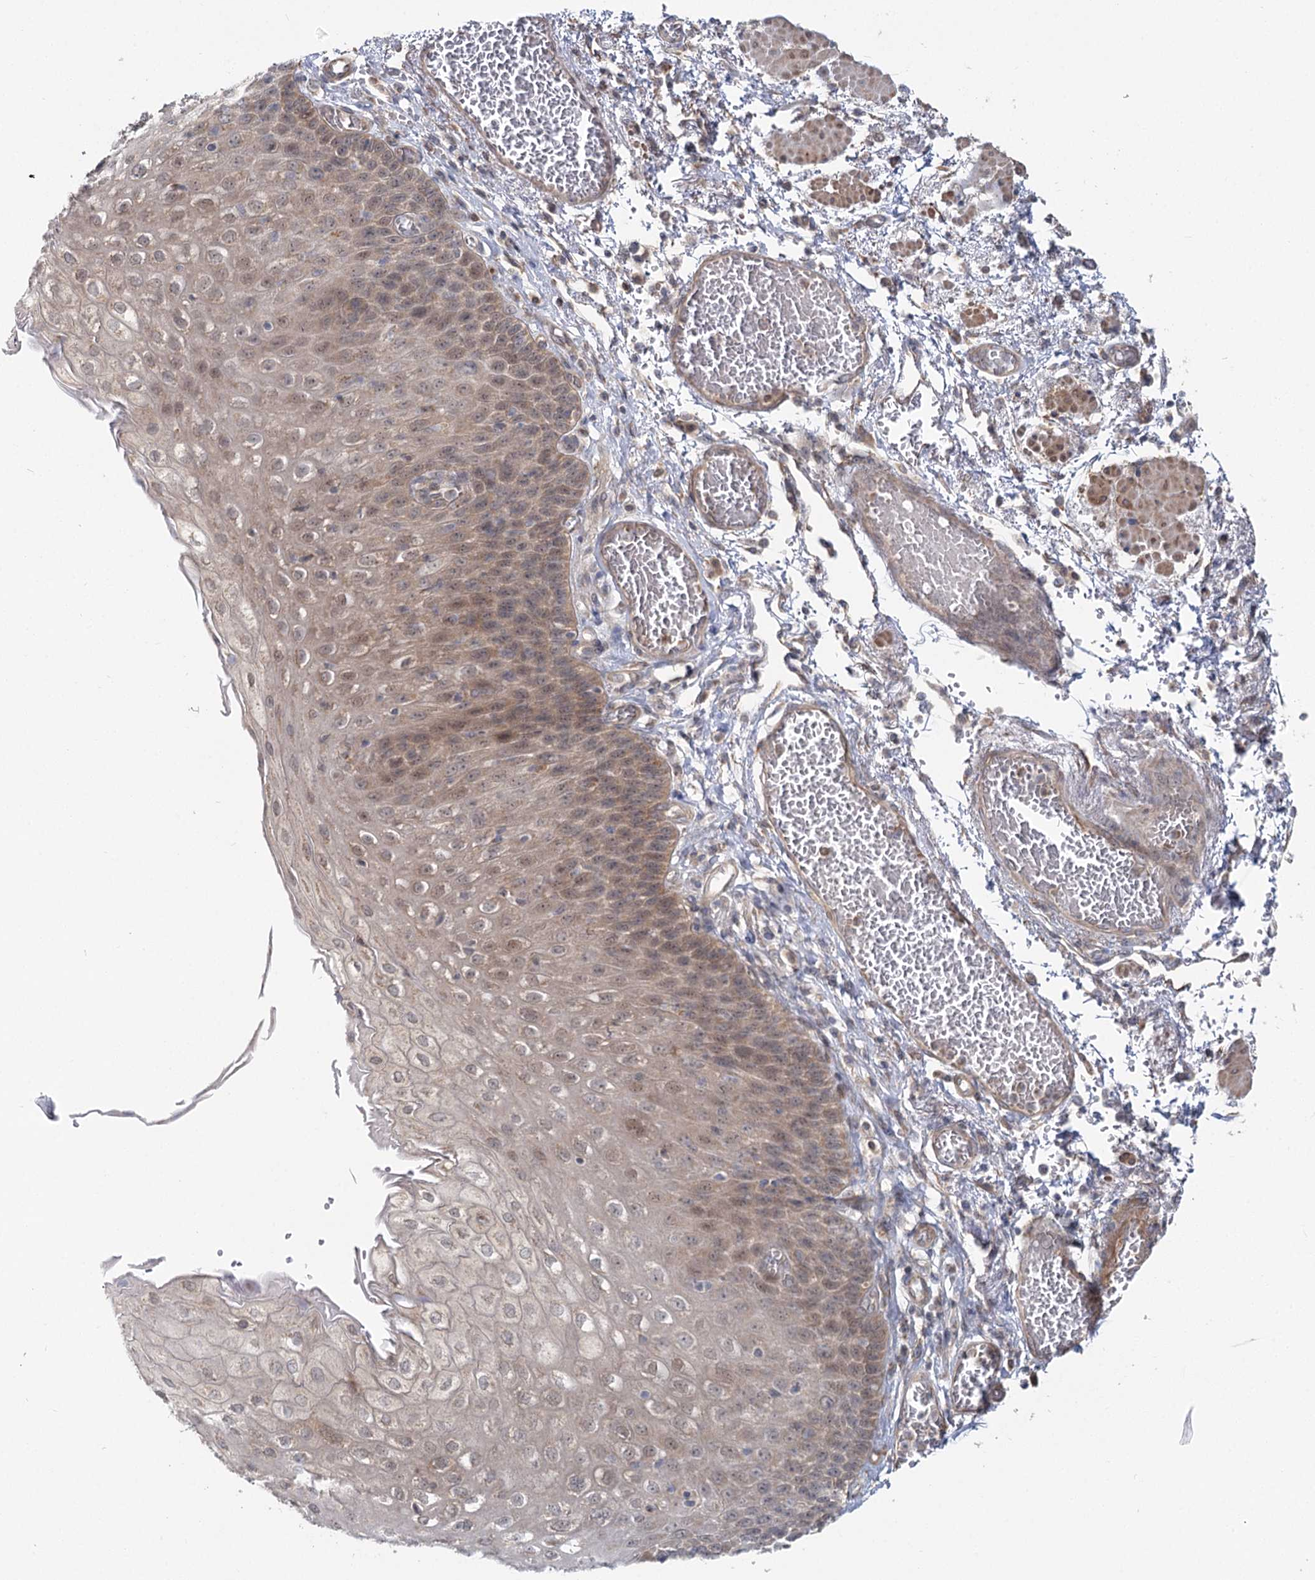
{"staining": {"intensity": "weak", "quantity": ">75%", "location": "cytoplasmic/membranous"}, "tissue": "esophagus", "cell_type": "Squamous epithelial cells", "image_type": "normal", "snomed": [{"axis": "morphology", "description": "Normal tissue, NOS"}, {"axis": "topography", "description": "Esophagus"}], "caption": "Human esophagus stained for a protein (brown) shows weak cytoplasmic/membranous positive expression in about >75% of squamous epithelial cells.", "gene": "TBC1D9B", "patient": {"sex": "male", "age": 81}}